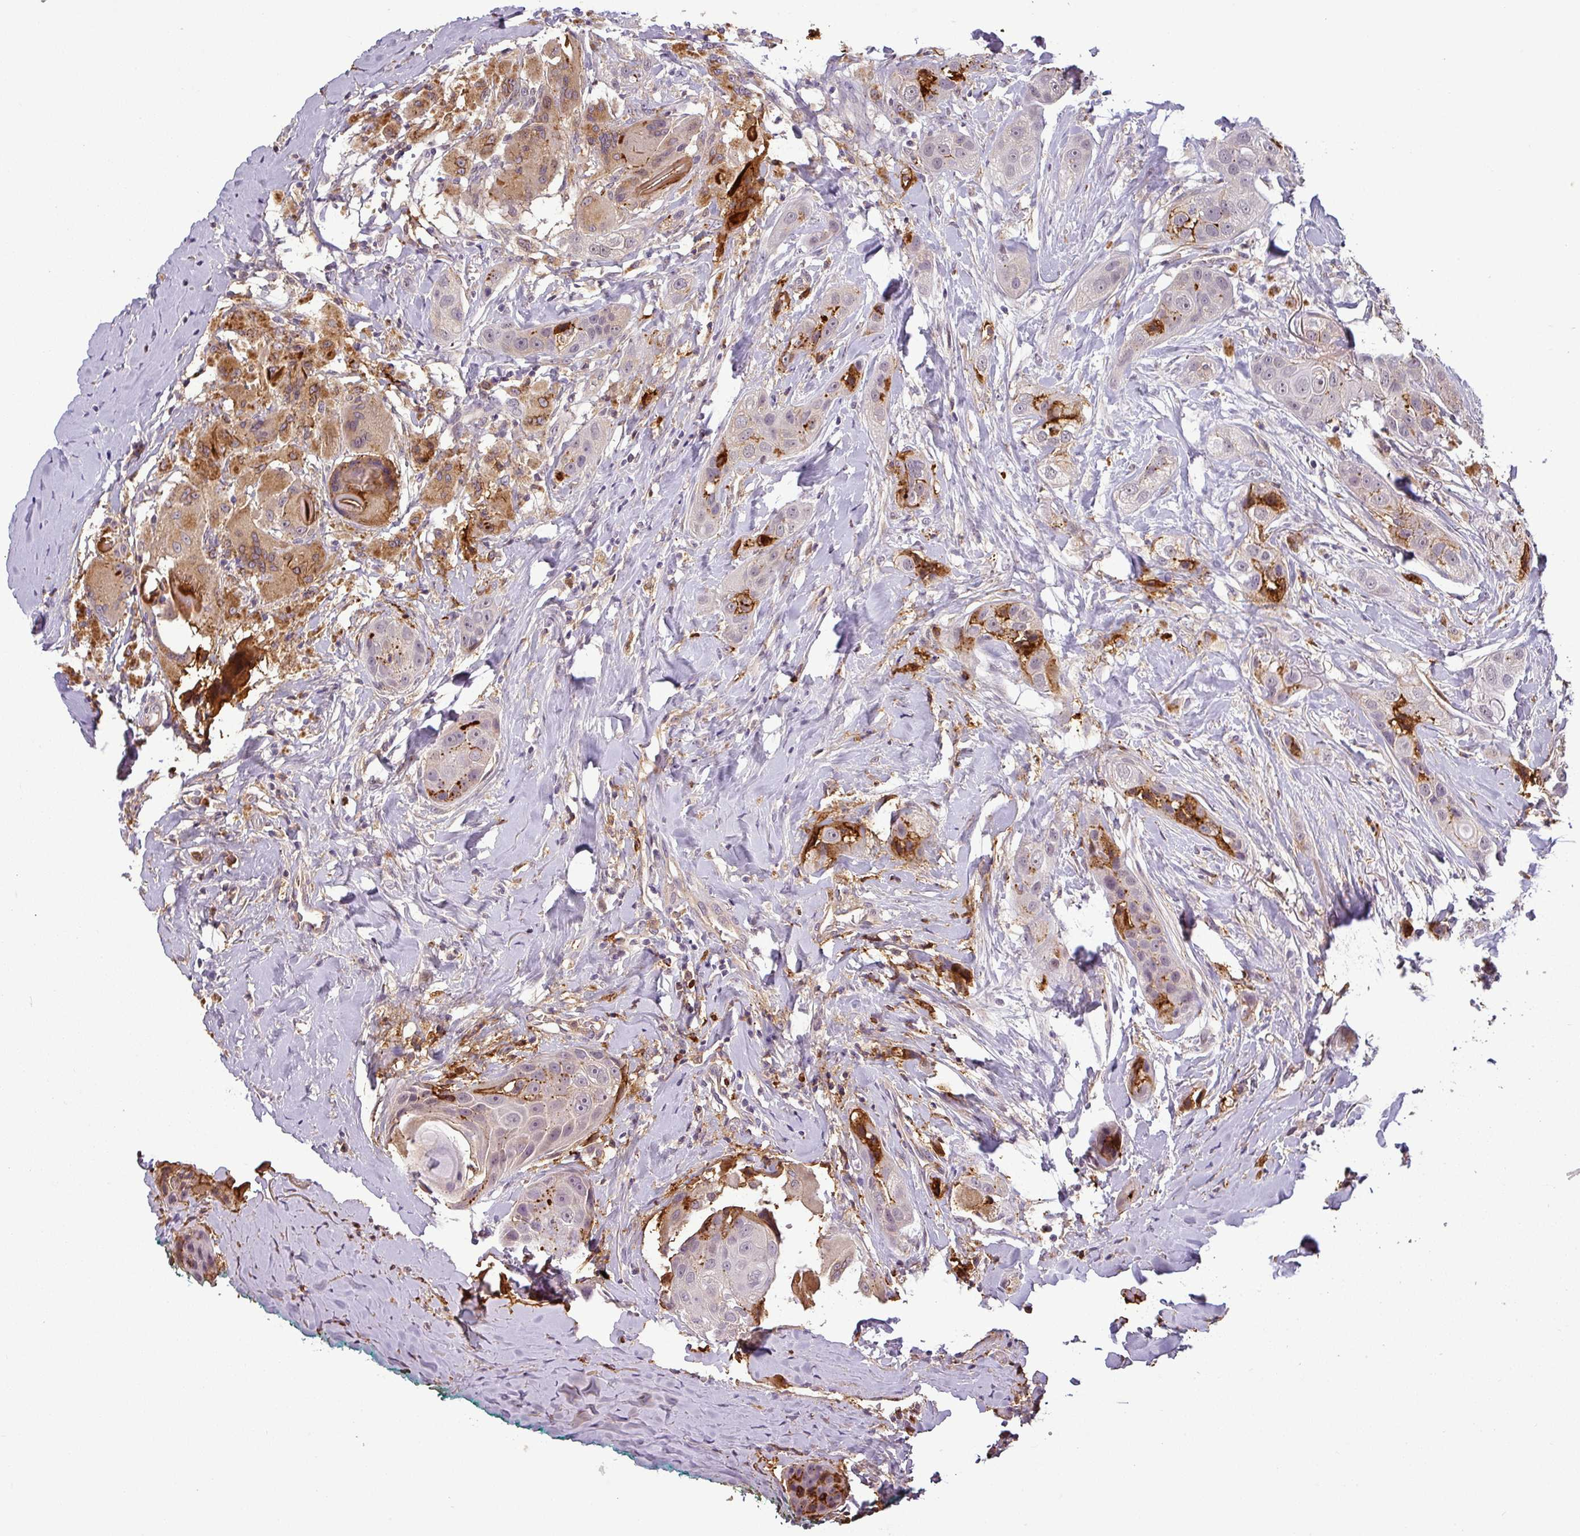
{"staining": {"intensity": "moderate", "quantity": "25%-75%", "location": "cytoplasmic/membranous"}, "tissue": "head and neck cancer", "cell_type": "Tumor cells", "image_type": "cancer", "snomed": [{"axis": "morphology", "description": "Normal tissue, NOS"}, {"axis": "morphology", "description": "Squamous cell carcinoma, NOS"}, {"axis": "topography", "description": "Skeletal muscle"}, {"axis": "topography", "description": "Head-Neck"}], "caption": "Immunohistochemical staining of head and neck squamous cell carcinoma exhibits moderate cytoplasmic/membranous protein staining in about 25%-75% of tumor cells.", "gene": "APOC1", "patient": {"sex": "male", "age": 51}}